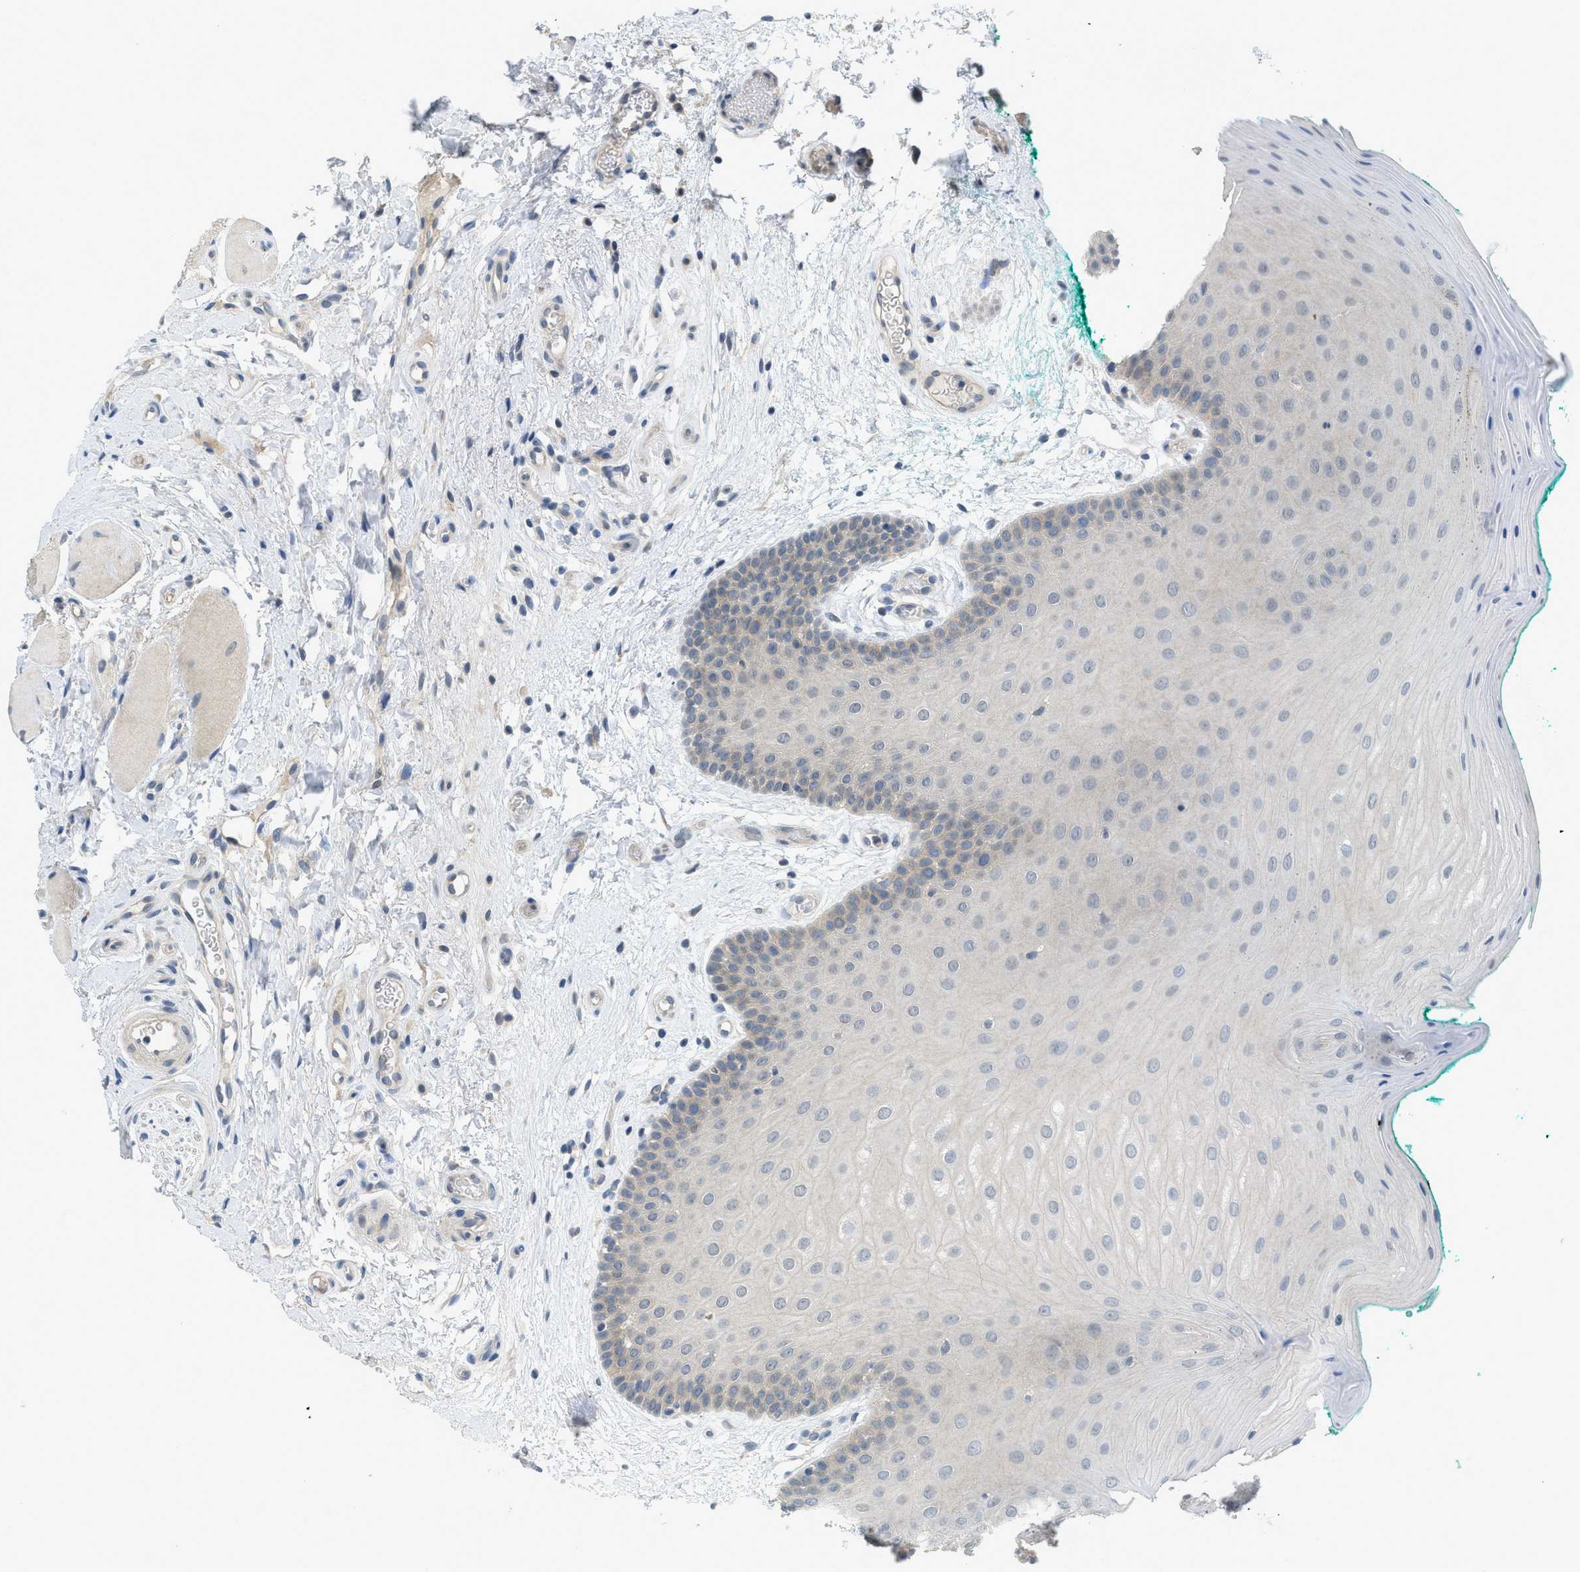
{"staining": {"intensity": "weak", "quantity": "<25%", "location": "cytoplasmic/membranous"}, "tissue": "oral mucosa", "cell_type": "Squamous epithelial cells", "image_type": "normal", "snomed": [{"axis": "morphology", "description": "Normal tissue, NOS"}, {"axis": "topography", "description": "Skeletal muscle"}, {"axis": "topography", "description": "Oral tissue"}], "caption": "Immunohistochemical staining of unremarkable human oral mucosa shows no significant positivity in squamous epithelial cells. Brightfield microscopy of IHC stained with DAB (brown) and hematoxylin (blue), captured at high magnification.", "gene": "TNFAIP1", "patient": {"sex": "male", "age": 58}}